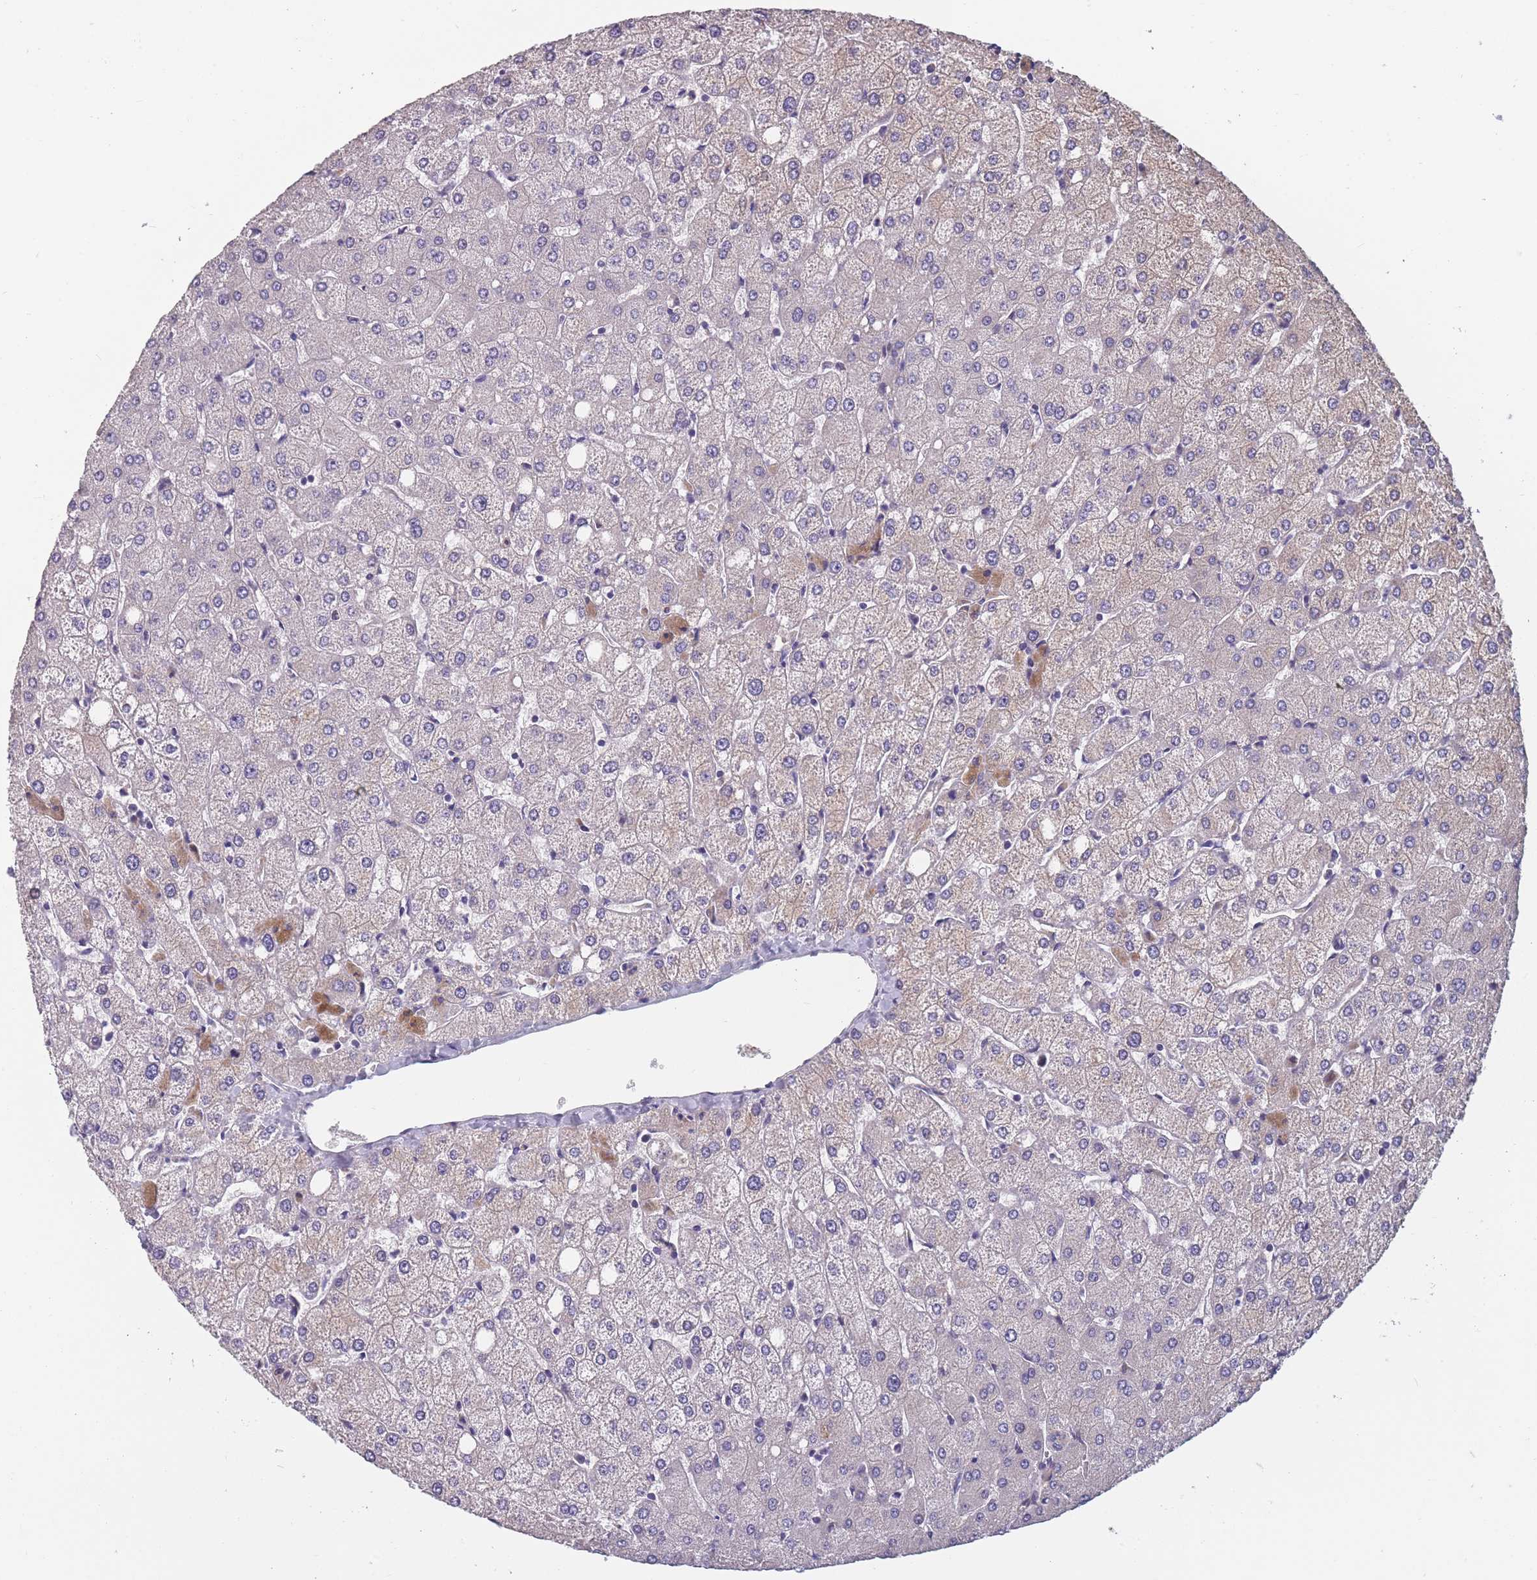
{"staining": {"intensity": "negative", "quantity": "none", "location": "none"}, "tissue": "liver", "cell_type": "Cholangiocytes", "image_type": "normal", "snomed": [{"axis": "morphology", "description": "Normal tissue, NOS"}, {"axis": "topography", "description": "Liver"}], "caption": "This is an IHC histopathology image of normal human liver. There is no positivity in cholangiocytes.", "gene": "FAM83F", "patient": {"sex": "female", "age": 54}}